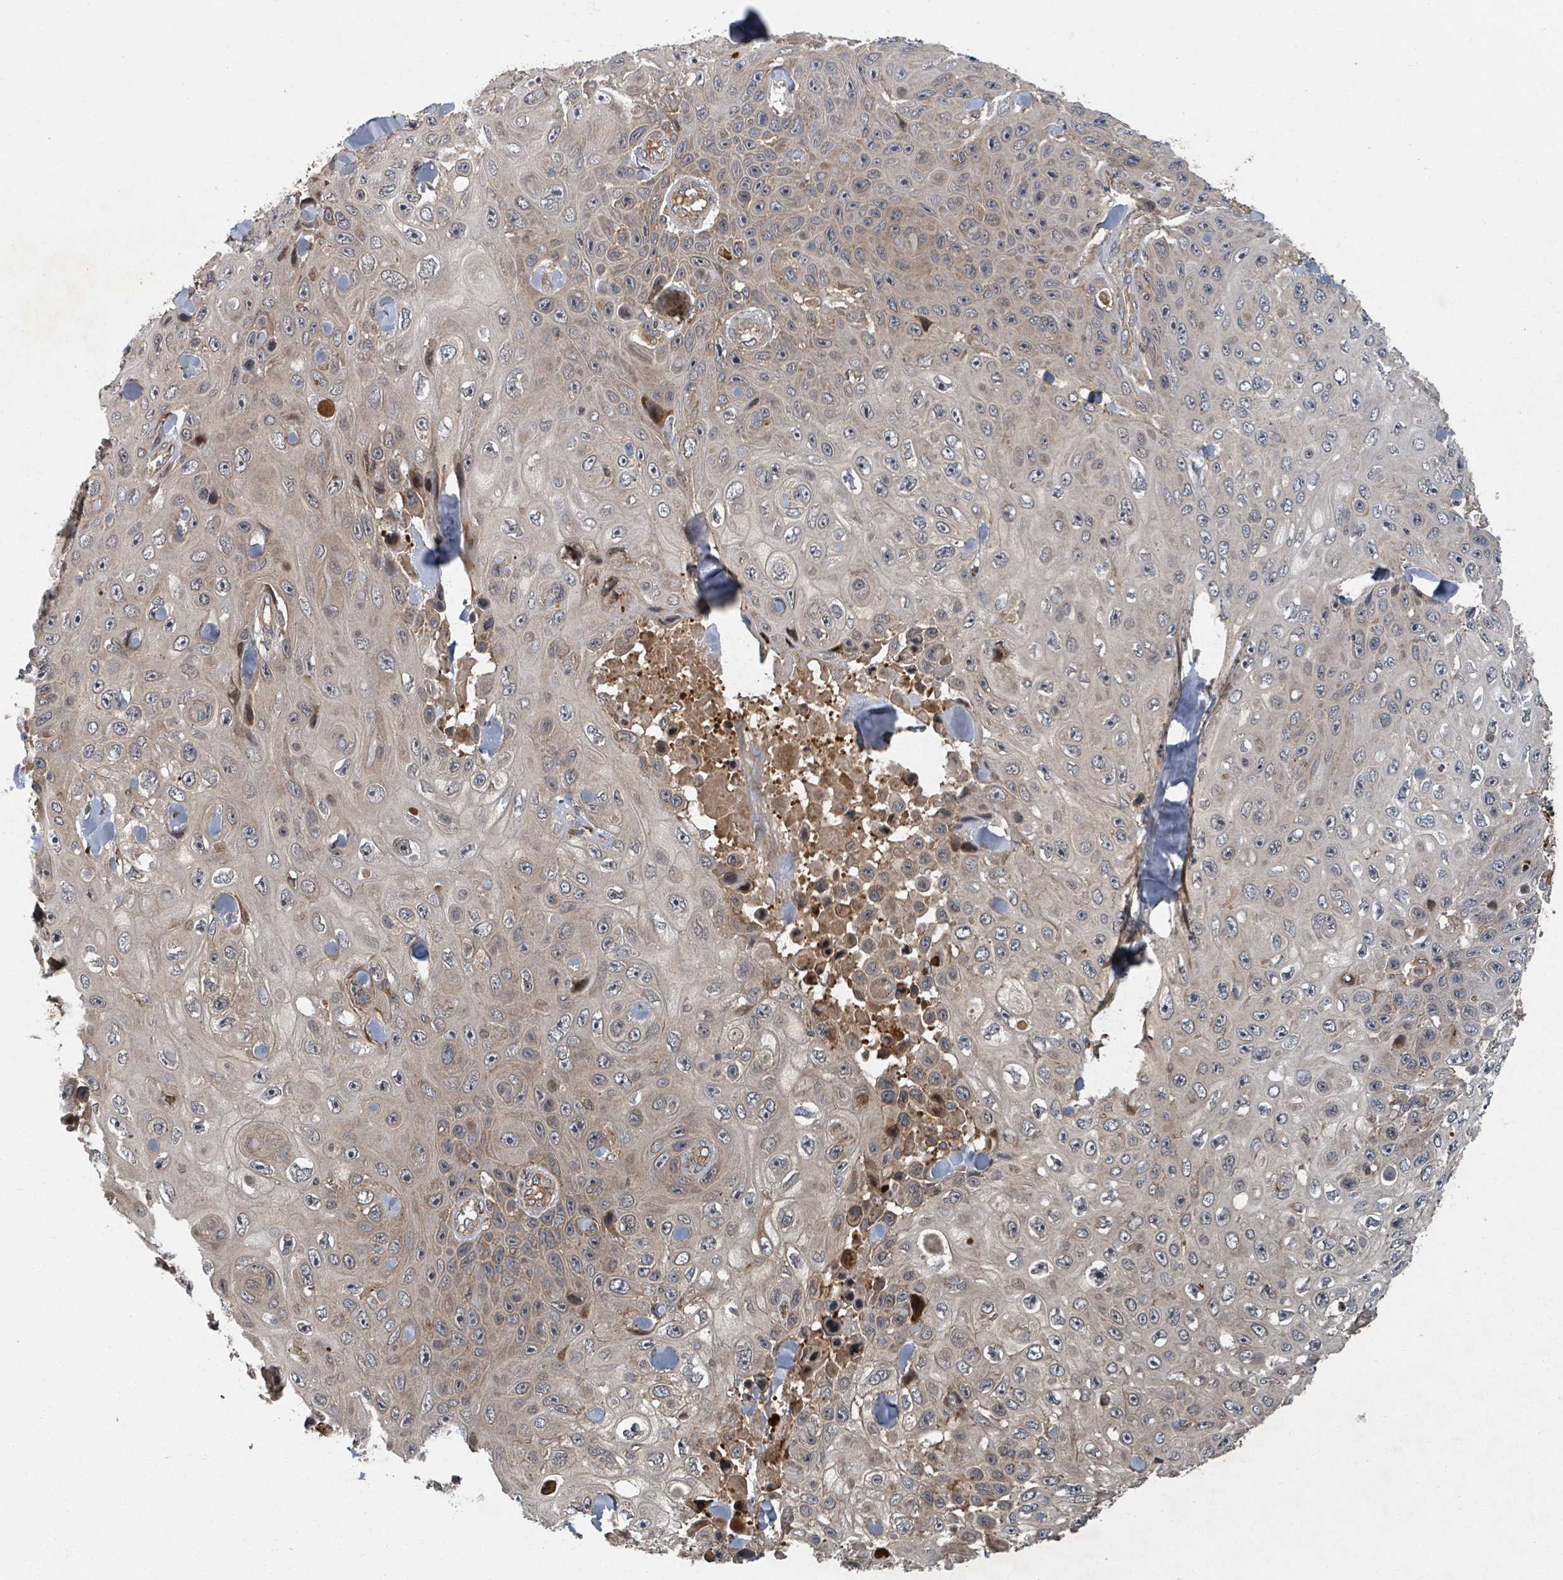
{"staining": {"intensity": "weak", "quantity": "25%-75%", "location": "cytoplasmic/membranous"}, "tissue": "skin cancer", "cell_type": "Tumor cells", "image_type": "cancer", "snomed": [{"axis": "morphology", "description": "Squamous cell carcinoma, NOS"}, {"axis": "topography", "description": "Skin"}], "caption": "Brown immunohistochemical staining in human skin squamous cell carcinoma shows weak cytoplasmic/membranous expression in approximately 25%-75% of tumor cells.", "gene": "DPM1", "patient": {"sex": "male", "age": 82}}